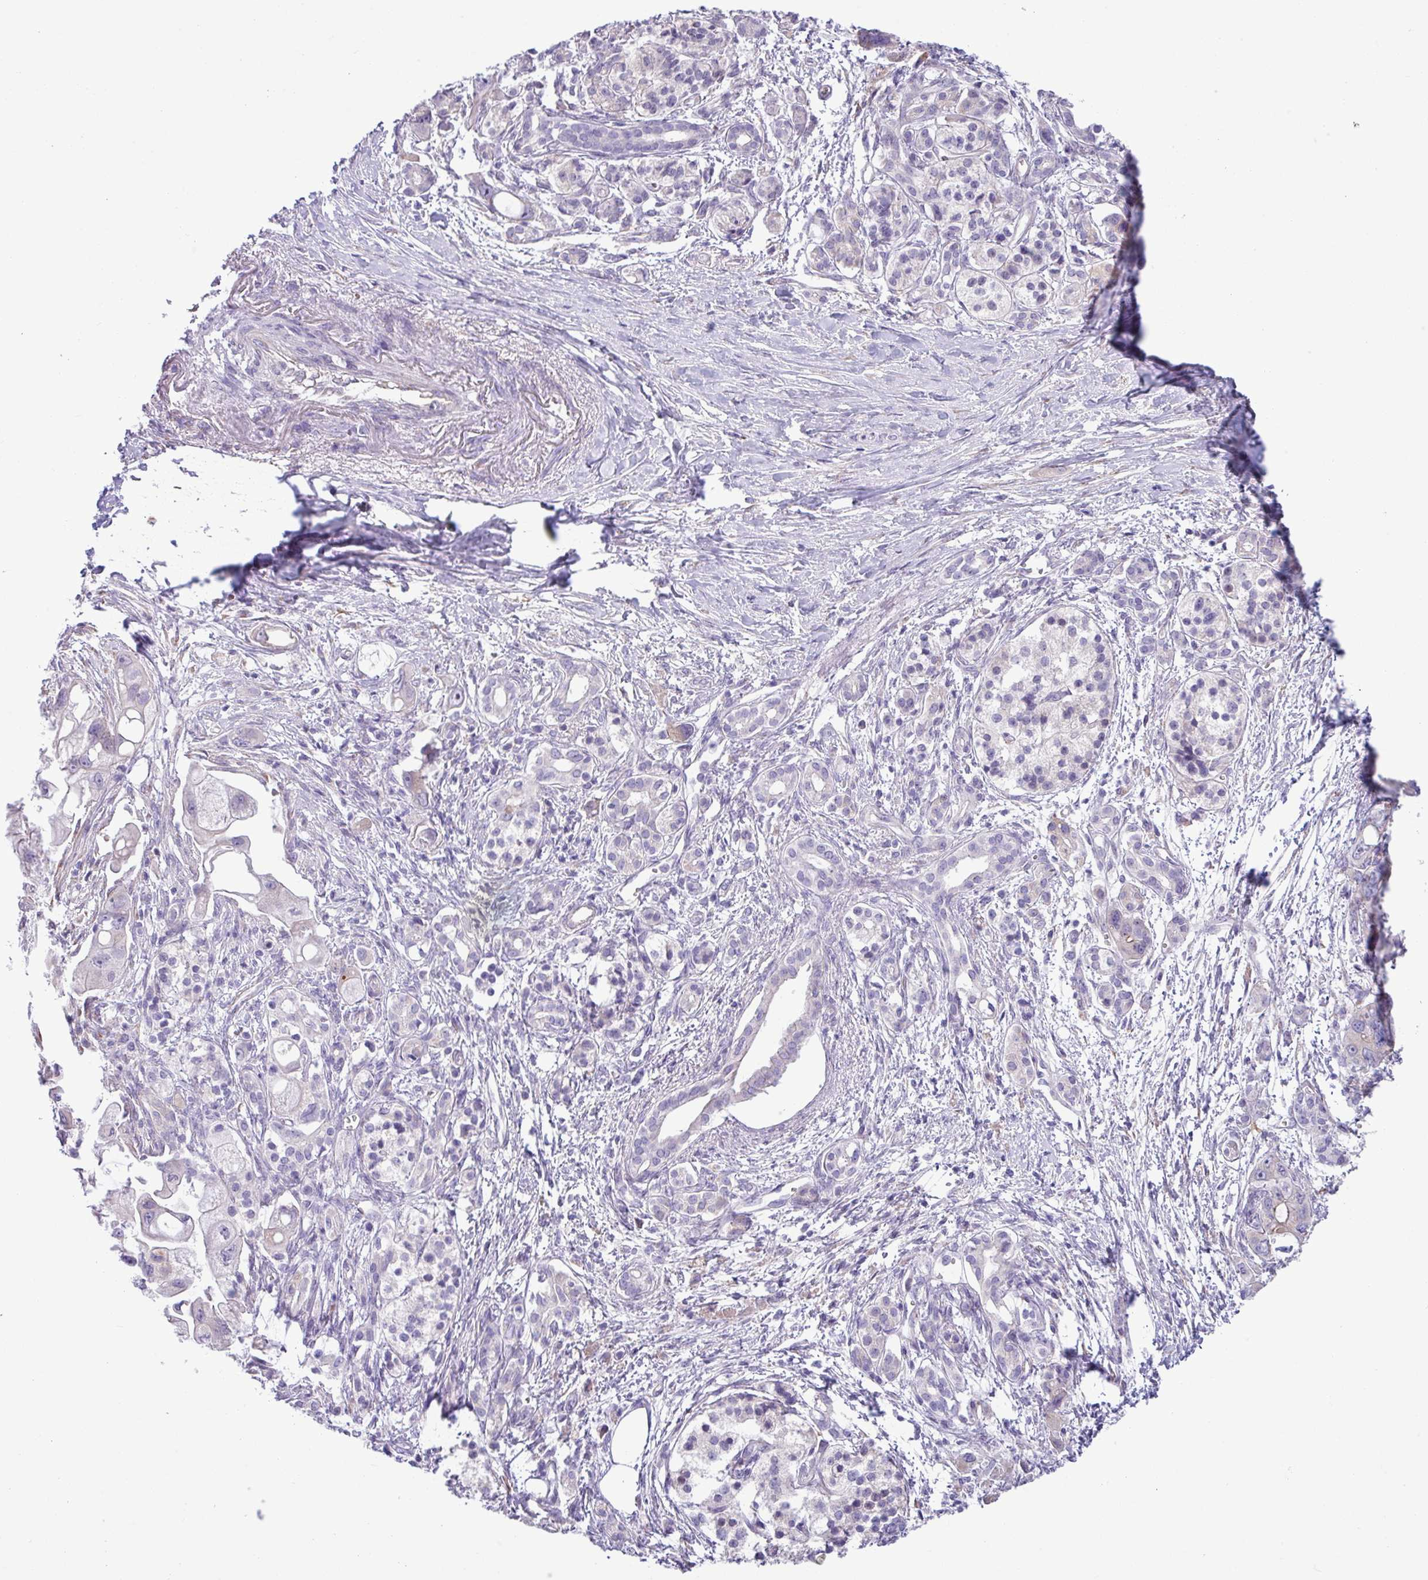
{"staining": {"intensity": "weak", "quantity": "<25%", "location": "cytoplasmic/membranous"}, "tissue": "pancreatic cancer", "cell_type": "Tumor cells", "image_type": "cancer", "snomed": [{"axis": "morphology", "description": "Adenocarcinoma, NOS"}, {"axis": "topography", "description": "Pancreas"}], "caption": "Pancreatic adenocarcinoma stained for a protein using IHC shows no expression tumor cells.", "gene": "IRGC", "patient": {"sex": "male", "age": 68}}